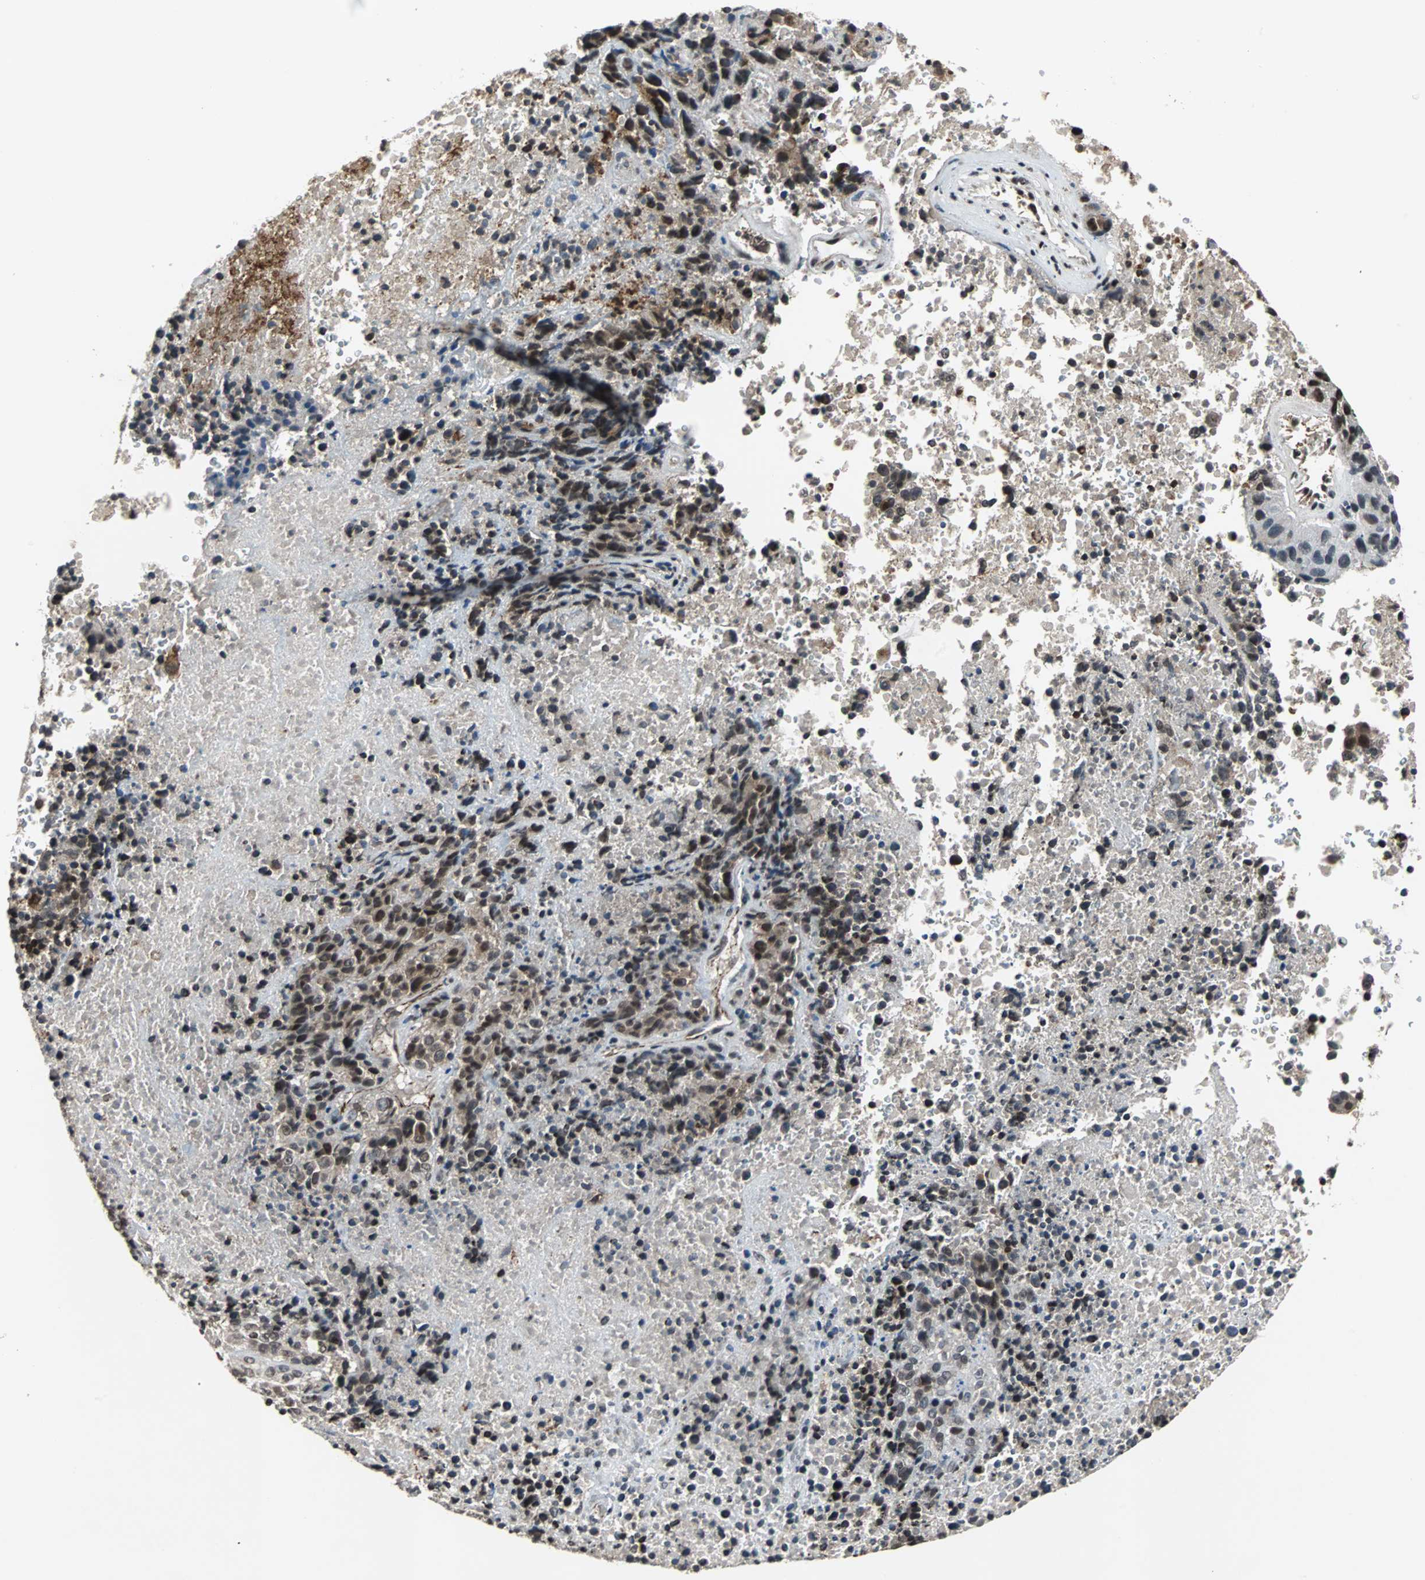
{"staining": {"intensity": "moderate", "quantity": ">75%", "location": "cytoplasmic/membranous"}, "tissue": "melanoma", "cell_type": "Tumor cells", "image_type": "cancer", "snomed": [{"axis": "morphology", "description": "Malignant melanoma, Metastatic site"}, {"axis": "topography", "description": "Cerebral cortex"}], "caption": "Malignant melanoma (metastatic site) tissue exhibits moderate cytoplasmic/membranous positivity in about >75% of tumor cells", "gene": "LSR", "patient": {"sex": "female", "age": 52}}